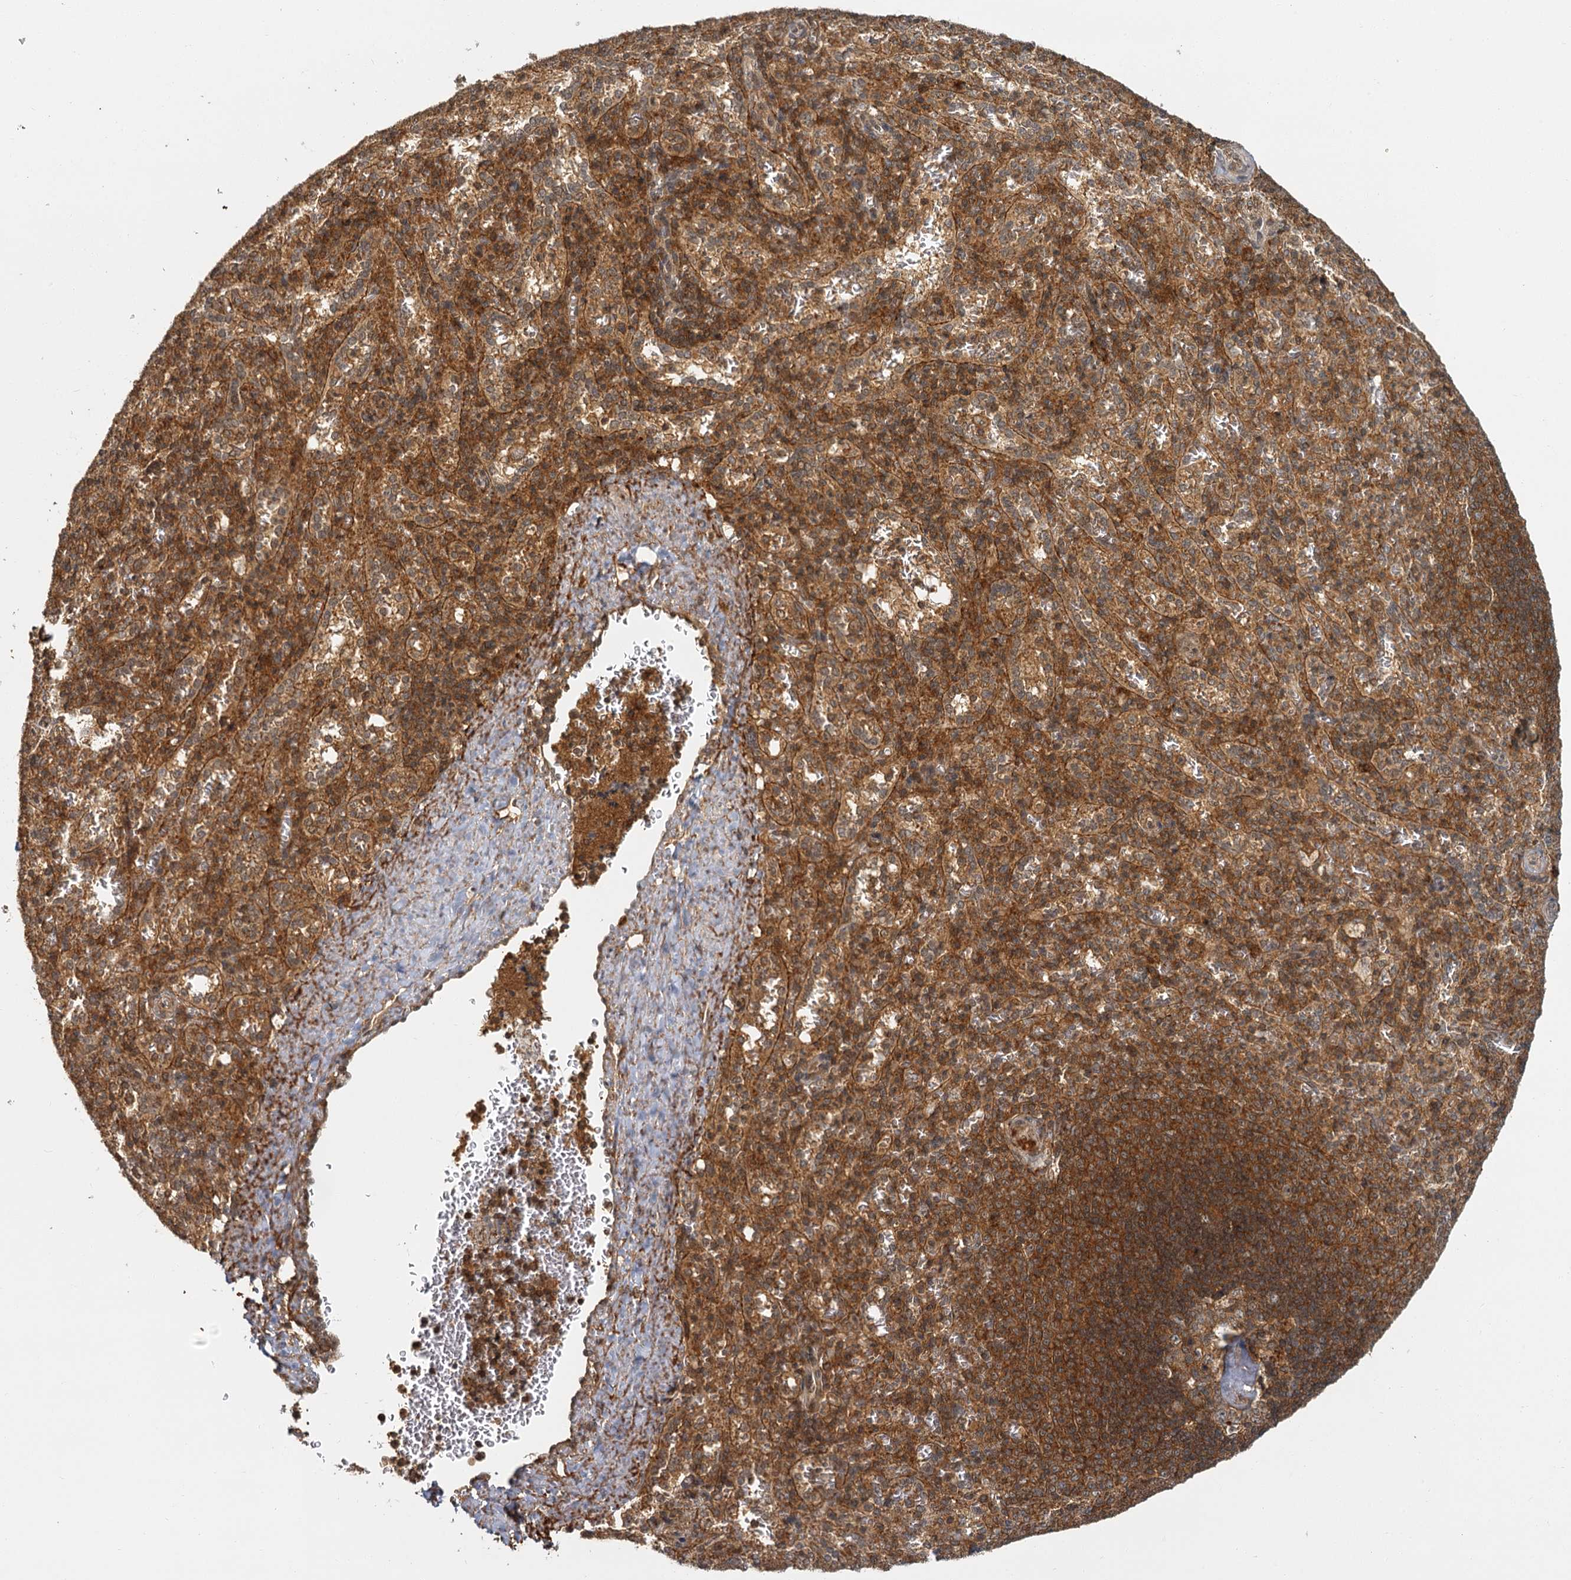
{"staining": {"intensity": "moderate", "quantity": ">75%", "location": "cytoplasmic/membranous,nuclear"}, "tissue": "spleen", "cell_type": "Cells in red pulp", "image_type": "normal", "snomed": [{"axis": "morphology", "description": "Normal tissue, NOS"}, {"axis": "topography", "description": "Spleen"}], "caption": "A micrograph of spleen stained for a protein shows moderate cytoplasmic/membranous,nuclear brown staining in cells in red pulp.", "gene": "ZNF549", "patient": {"sex": "female", "age": 21}}